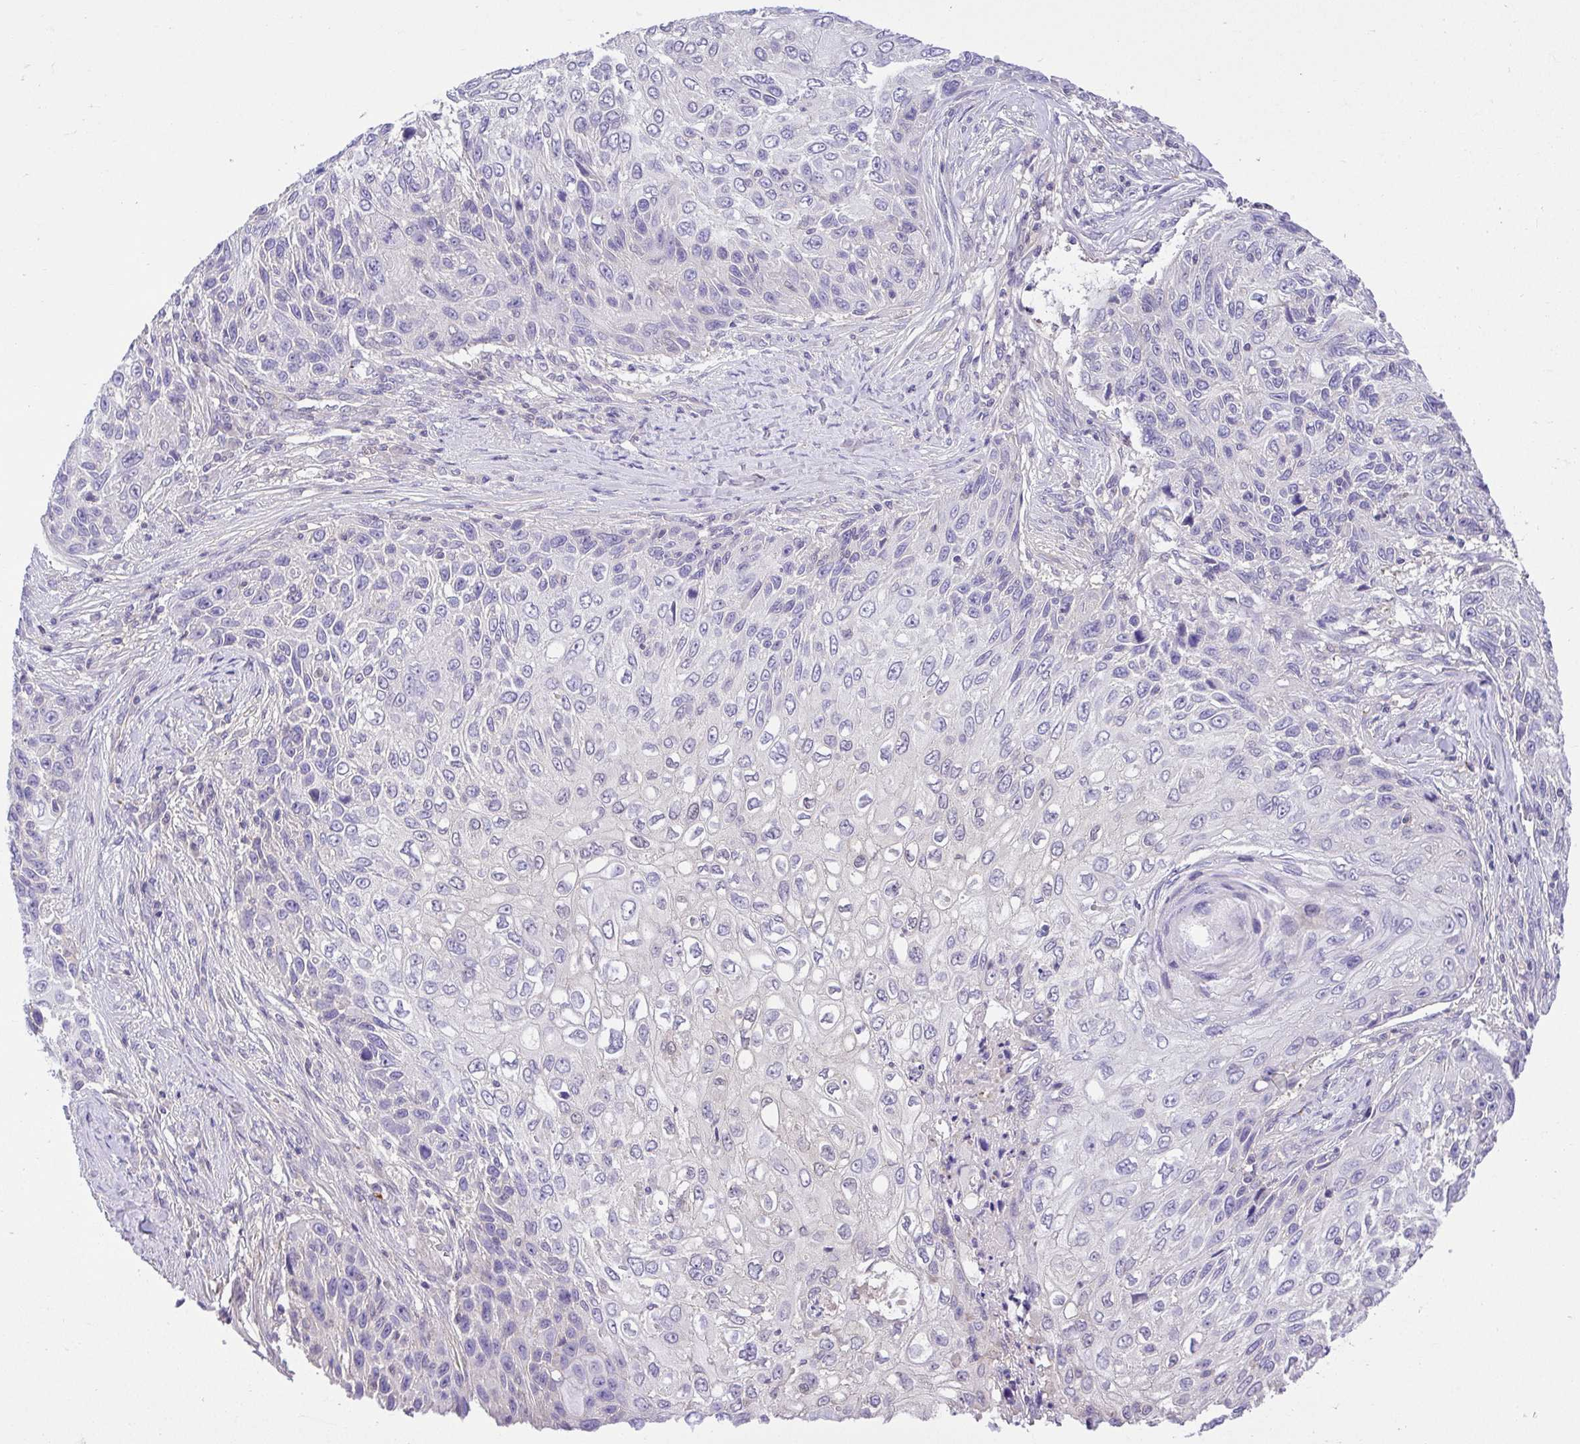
{"staining": {"intensity": "negative", "quantity": "none", "location": "none"}, "tissue": "skin cancer", "cell_type": "Tumor cells", "image_type": "cancer", "snomed": [{"axis": "morphology", "description": "Squamous cell carcinoma, NOS"}, {"axis": "topography", "description": "Skin"}], "caption": "IHC photomicrograph of human skin cancer stained for a protein (brown), which demonstrates no staining in tumor cells. (Immunohistochemistry (ihc), brightfield microscopy, high magnification).", "gene": "PRR14L", "patient": {"sex": "male", "age": 92}}